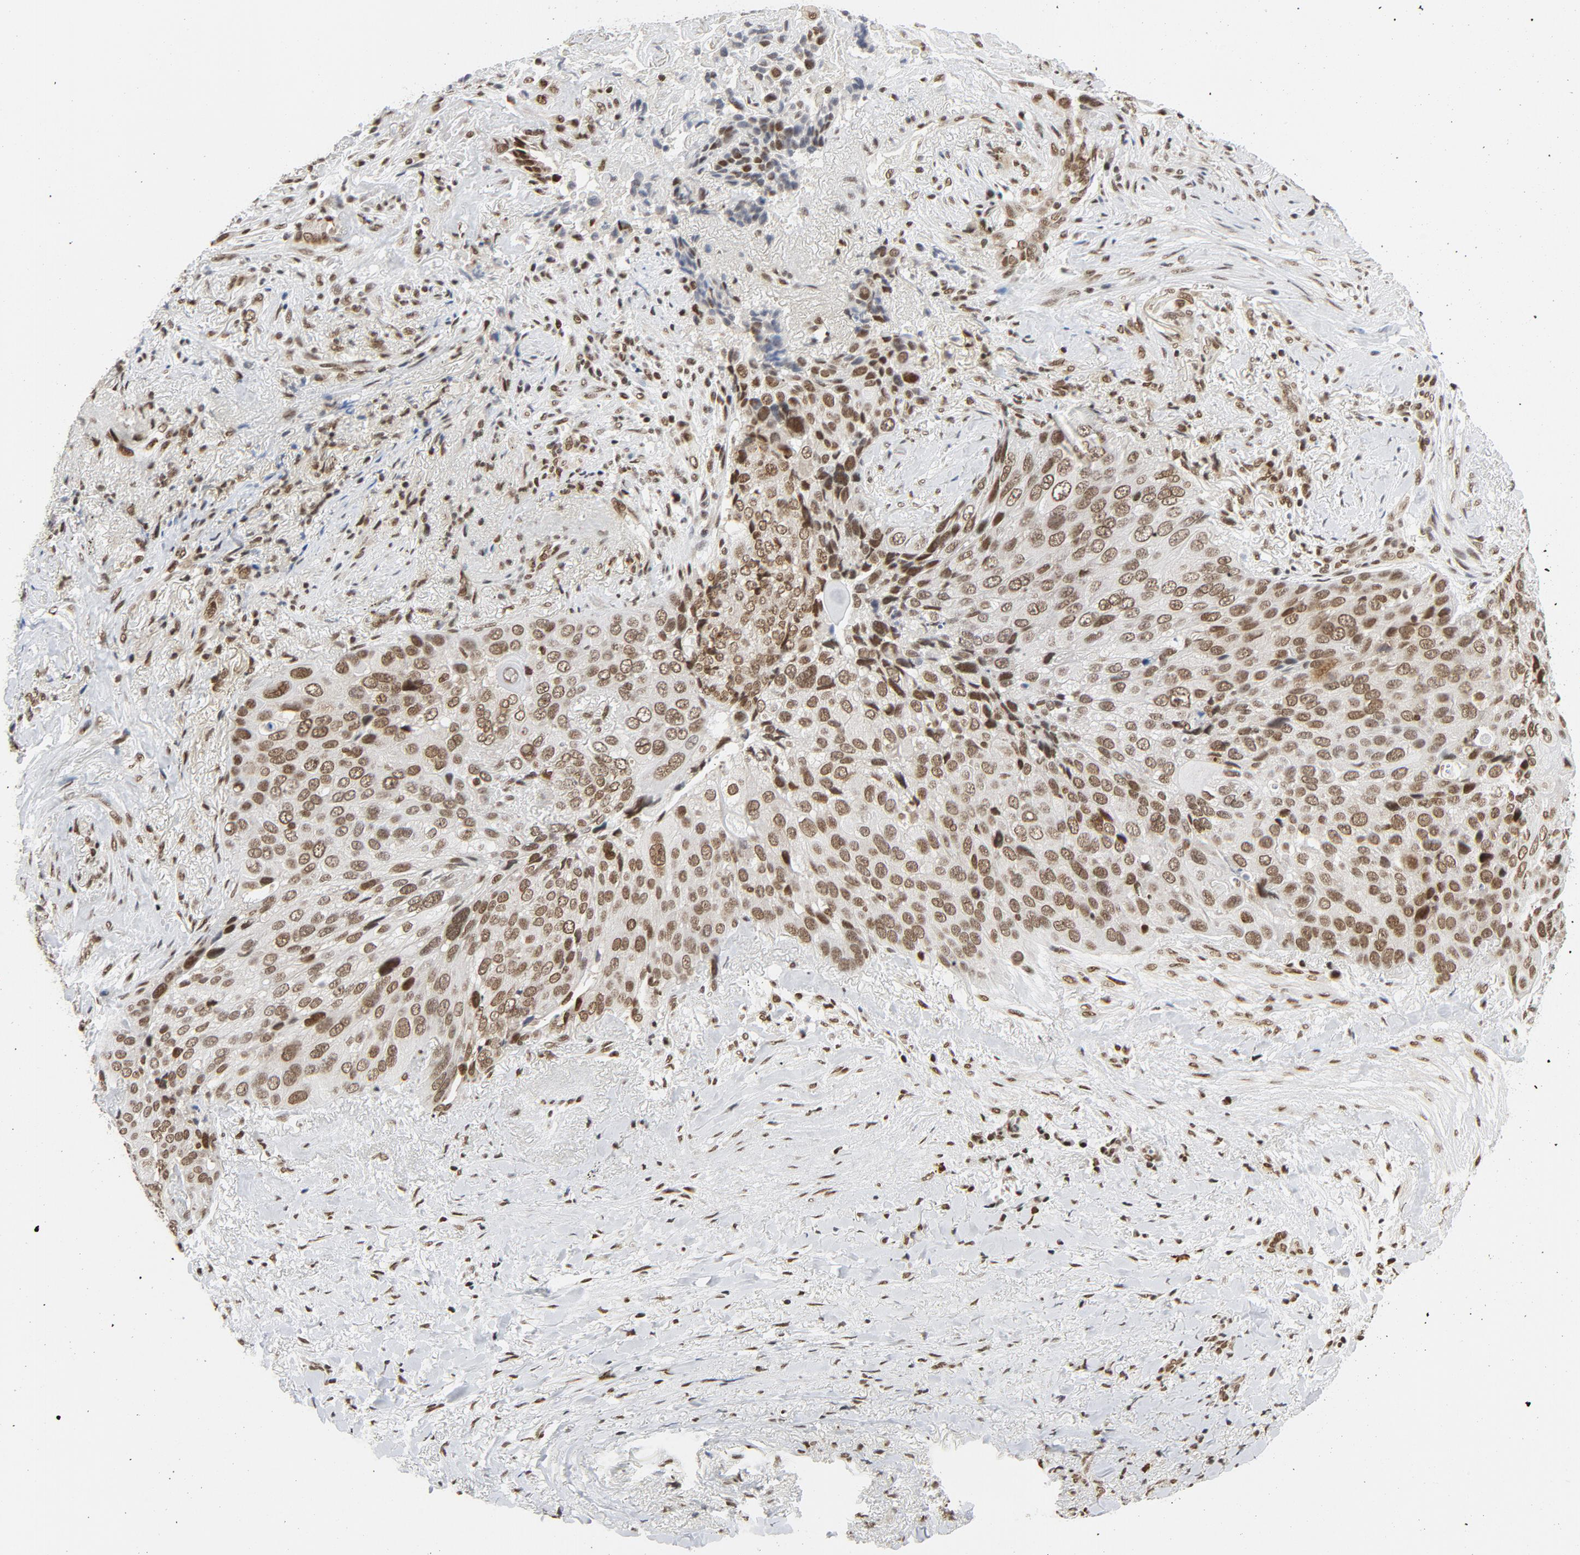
{"staining": {"intensity": "moderate", "quantity": ">75%", "location": "nuclear"}, "tissue": "lung cancer", "cell_type": "Tumor cells", "image_type": "cancer", "snomed": [{"axis": "morphology", "description": "Squamous cell carcinoma, NOS"}, {"axis": "topography", "description": "Lung"}], "caption": "Moderate nuclear protein staining is seen in approximately >75% of tumor cells in lung cancer.", "gene": "ERCC1", "patient": {"sex": "male", "age": 54}}